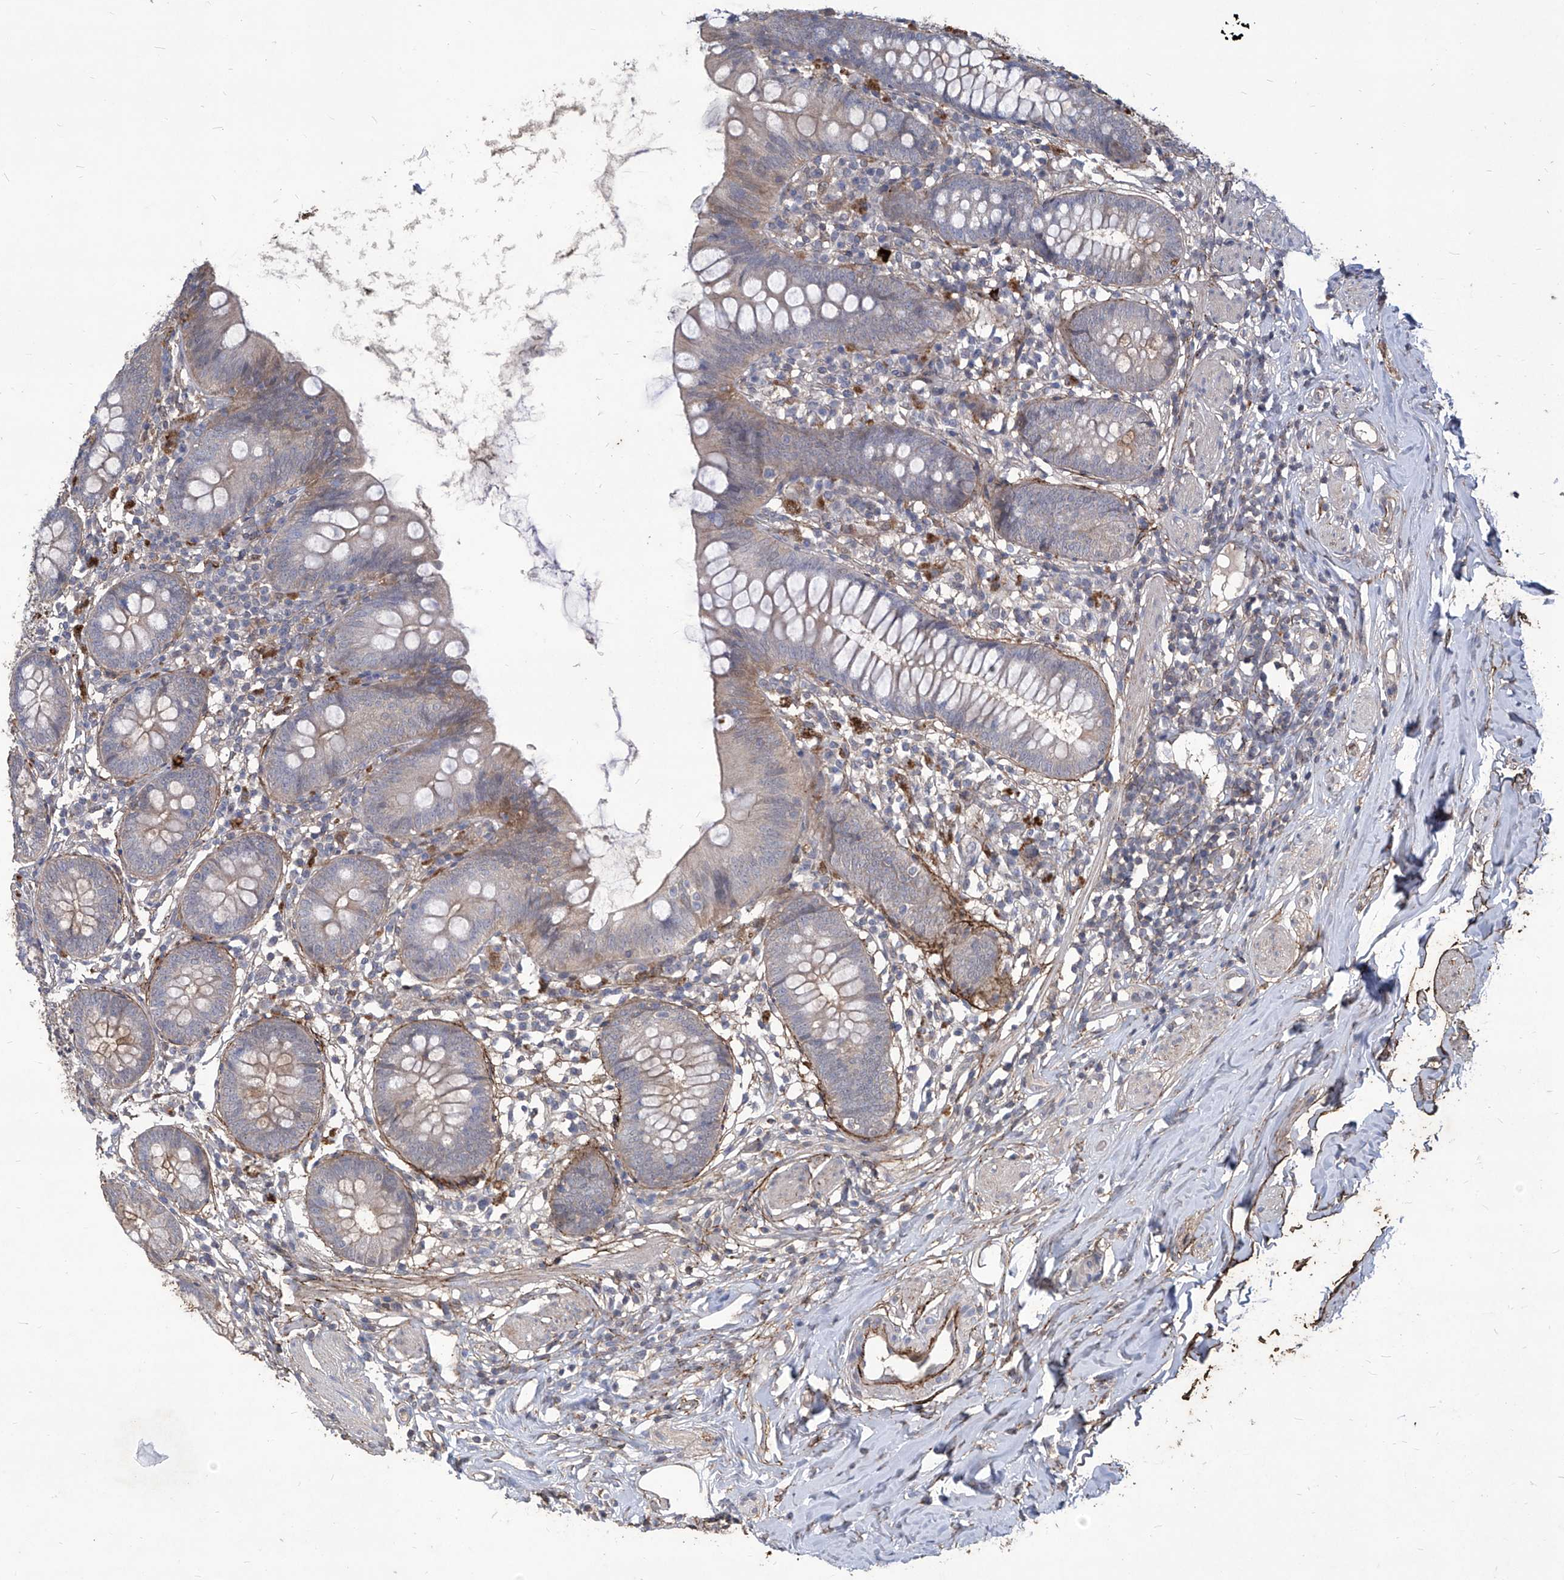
{"staining": {"intensity": "negative", "quantity": "none", "location": "none"}, "tissue": "appendix", "cell_type": "Glandular cells", "image_type": "normal", "snomed": [{"axis": "morphology", "description": "Normal tissue, NOS"}, {"axis": "topography", "description": "Appendix"}], "caption": "Protein analysis of normal appendix demonstrates no significant expression in glandular cells.", "gene": "TXNIP", "patient": {"sex": "female", "age": 62}}